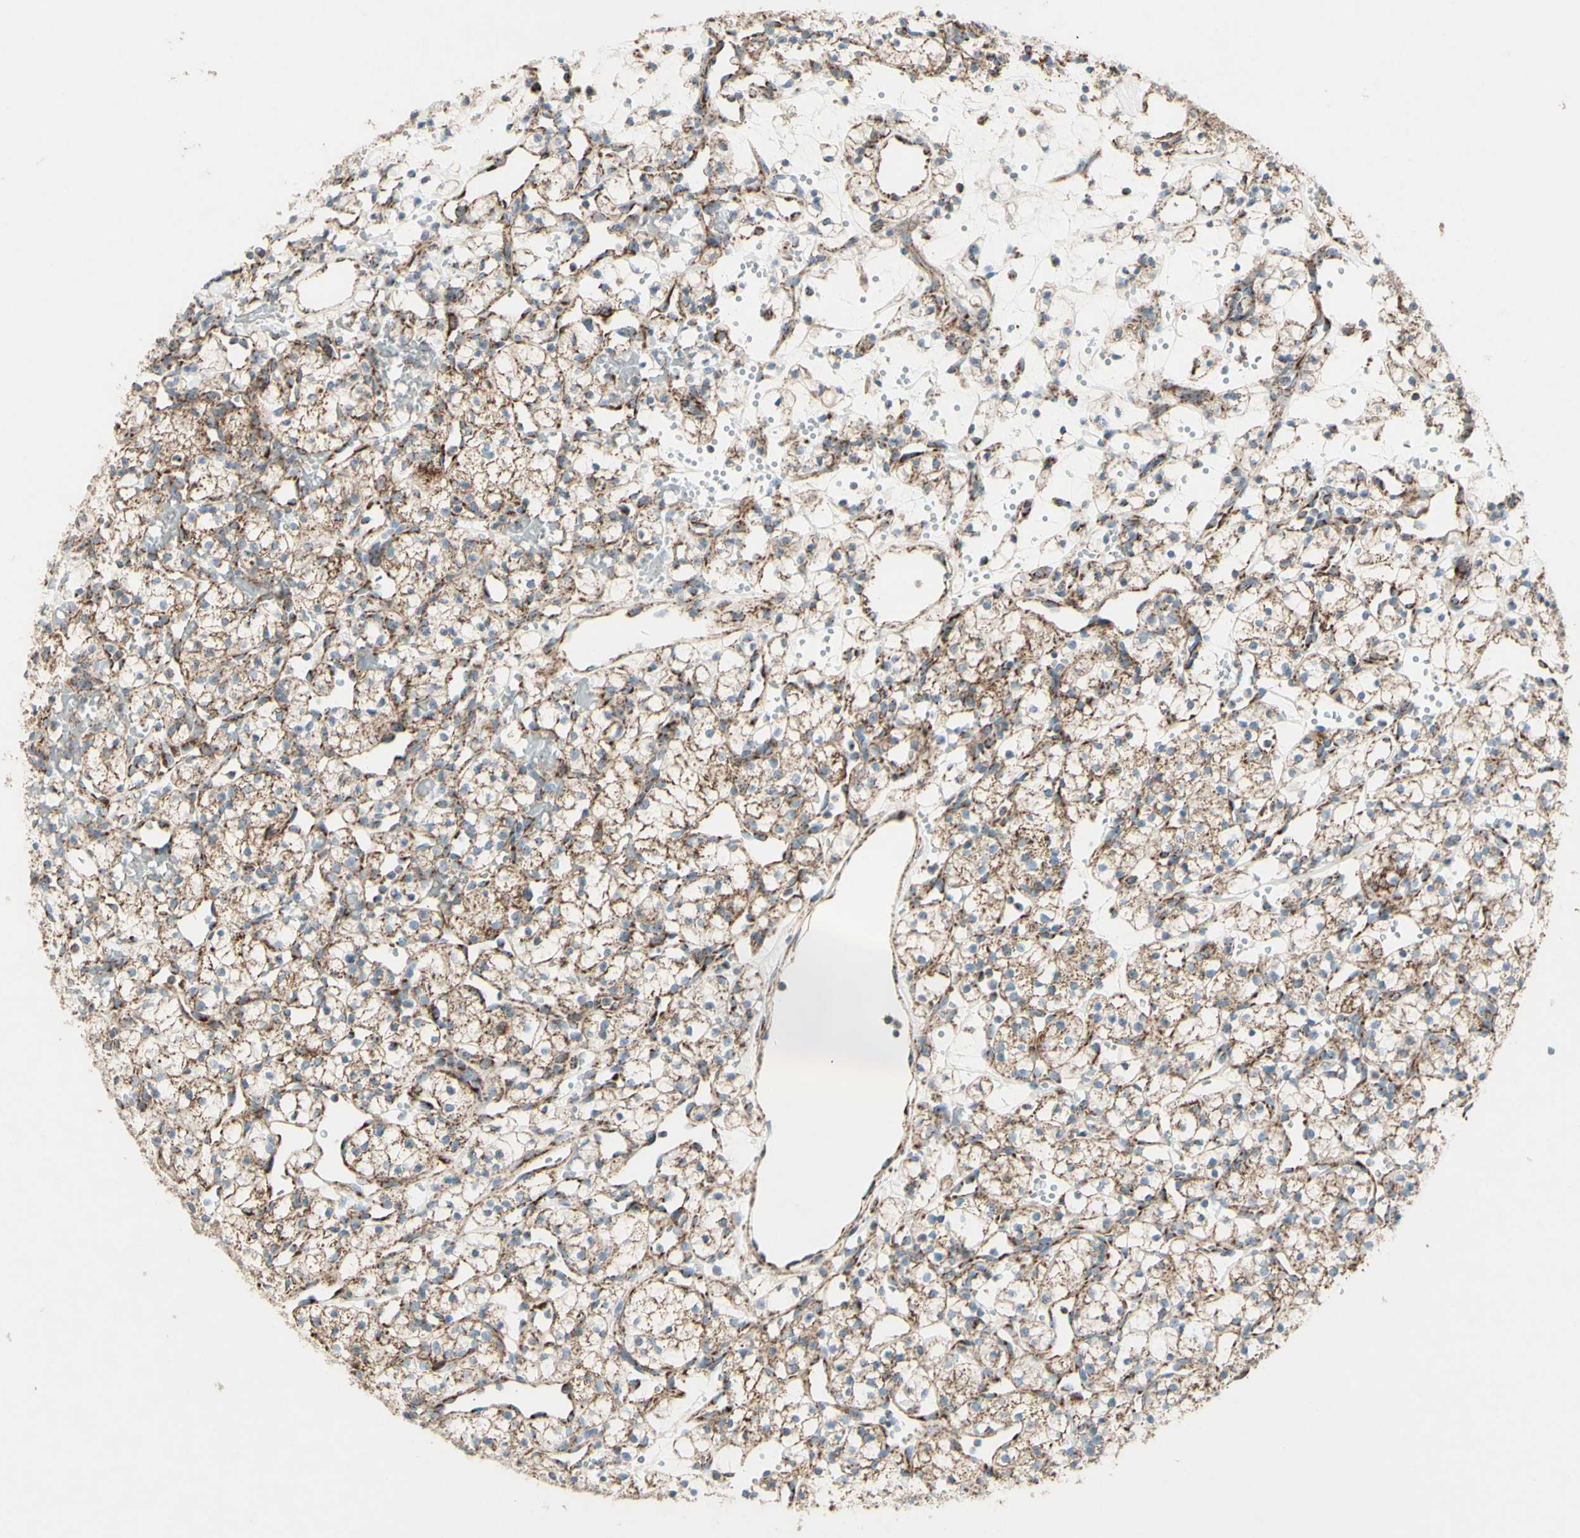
{"staining": {"intensity": "moderate", "quantity": ">75%", "location": "cytoplasmic/membranous"}, "tissue": "renal cancer", "cell_type": "Tumor cells", "image_type": "cancer", "snomed": [{"axis": "morphology", "description": "Adenocarcinoma, NOS"}, {"axis": "topography", "description": "Kidney"}], "caption": "This is an image of immunohistochemistry (IHC) staining of renal cancer (adenocarcinoma), which shows moderate expression in the cytoplasmic/membranous of tumor cells.", "gene": "RHOT1", "patient": {"sex": "female", "age": 60}}